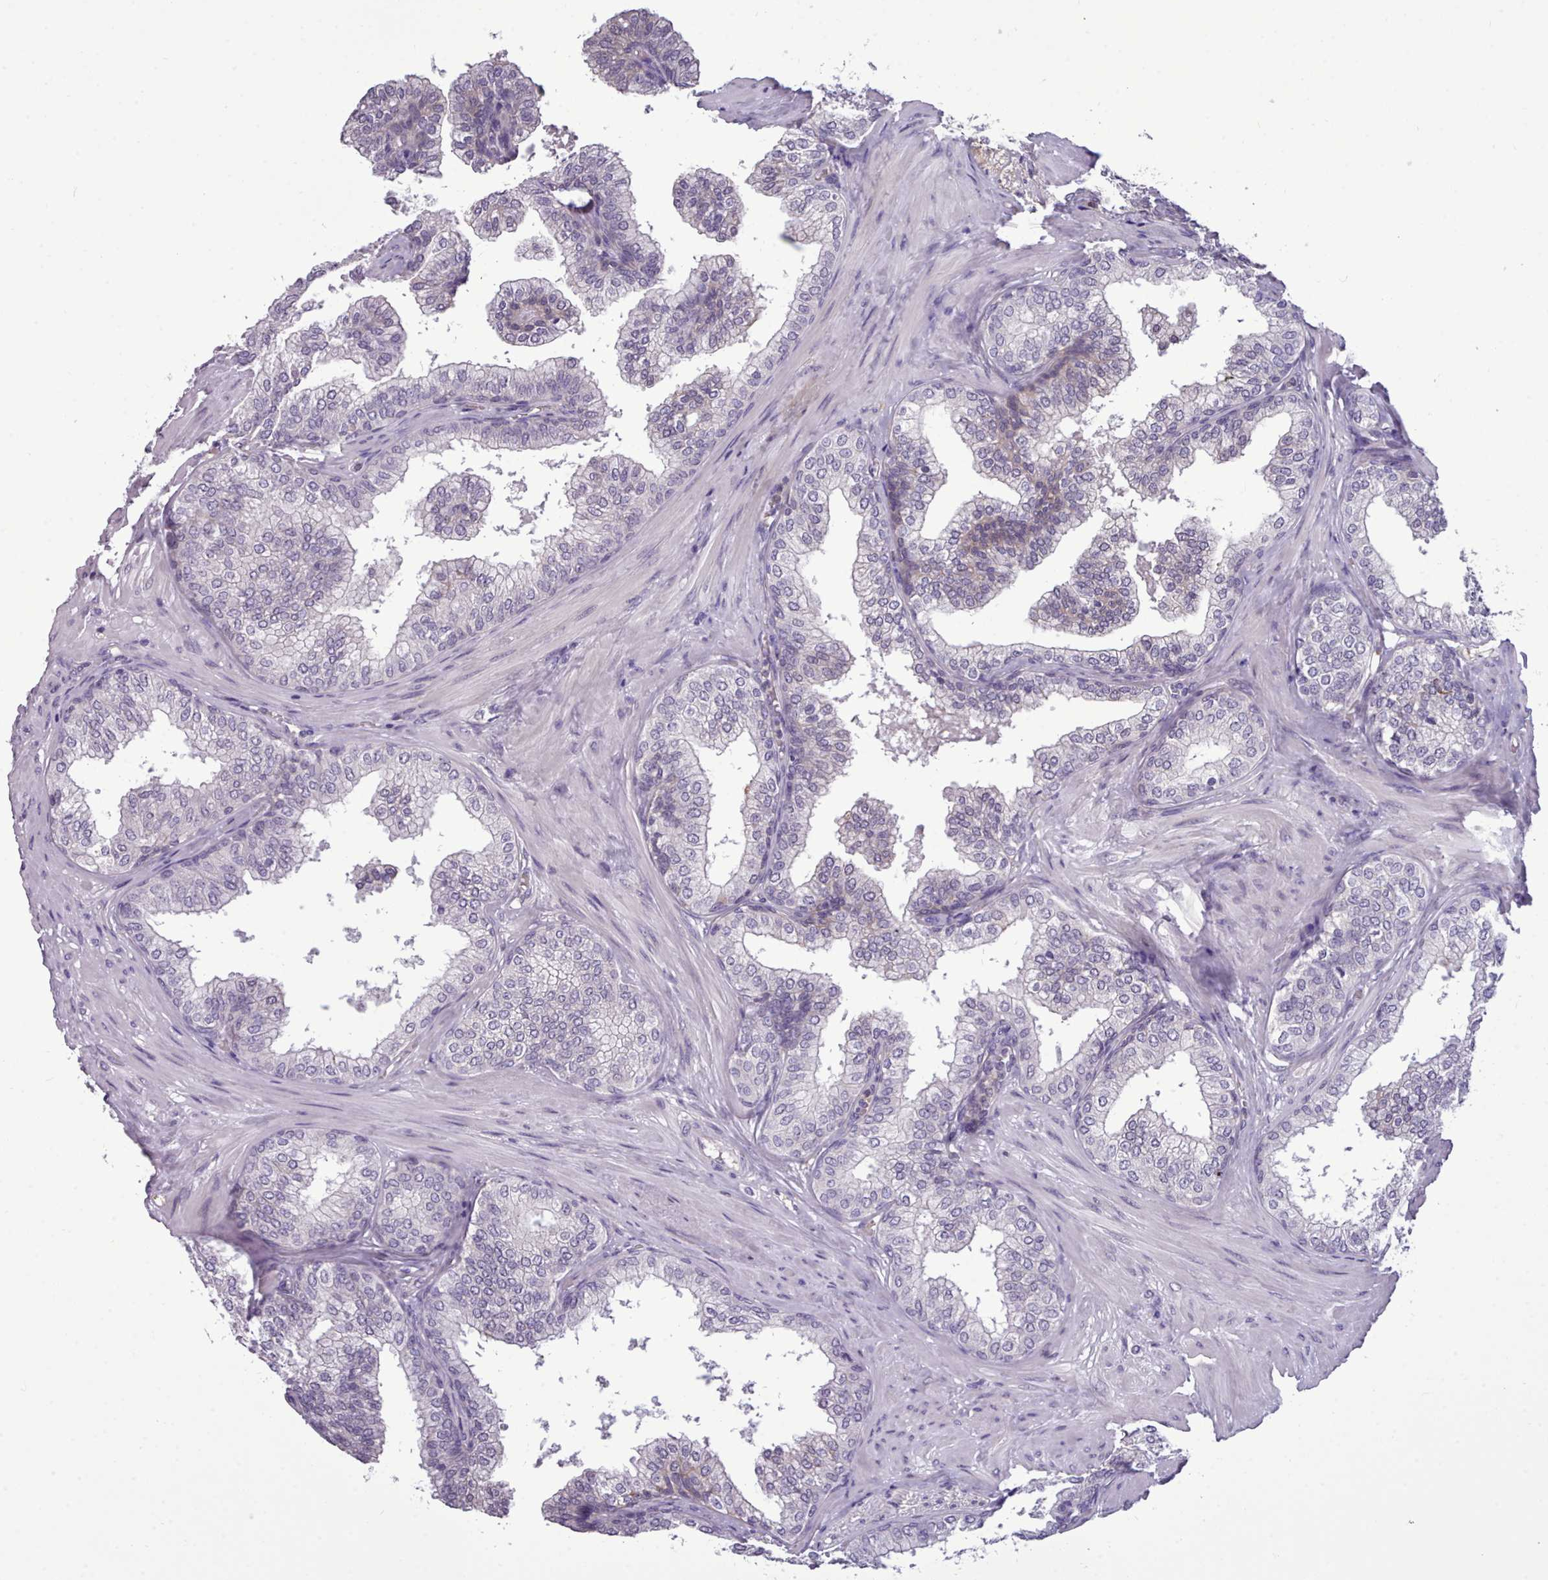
{"staining": {"intensity": "negative", "quantity": "none", "location": "none"}, "tissue": "prostate", "cell_type": "Glandular cells", "image_type": "normal", "snomed": [{"axis": "morphology", "description": "Normal tissue, NOS"}, {"axis": "topography", "description": "Prostate"}], "caption": "An IHC image of benign prostate is shown. There is no staining in glandular cells of prostate.", "gene": "KCTD16", "patient": {"sex": "male", "age": 60}}